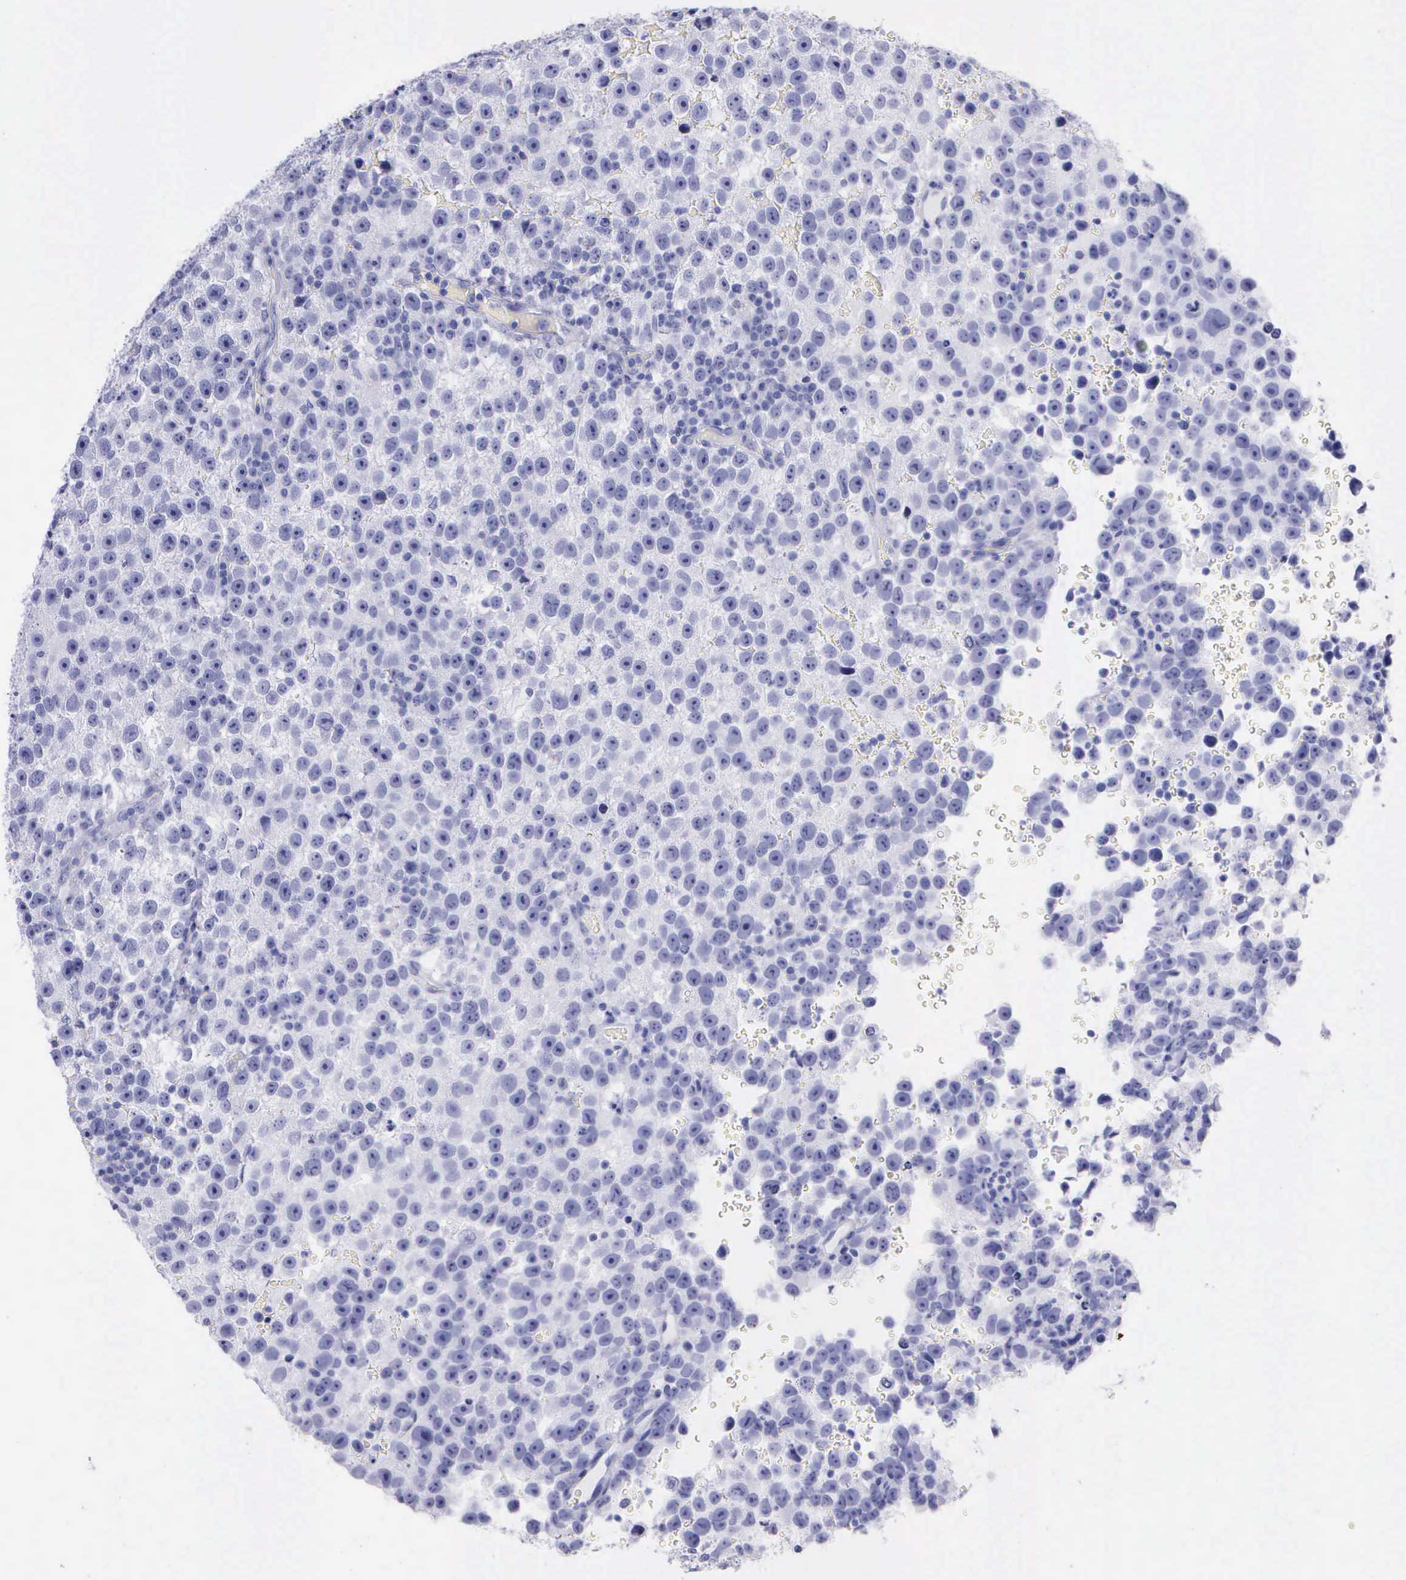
{"staining": {"intensity": "negative", "quantity": "none", "location": "none"}, "tissue": "testis cancer", "cell_type": "Tumor cells", "image_type": "cancer", "snomed": [{"axis": "morphology", "description": "Seminoma, NOS"}, {"axis": "topography", "description": "Testis"}], "caption": "DAB immunohistochemical staining of testis cancer (seminoma) displays no significant expression in tumor cells. (DAB (3,3'-diaminobenzidine) immunohistochemistry with hematoxylin counter stain).", "gene": "KLK3", "patient": {"sex": "male", "age": 33}}